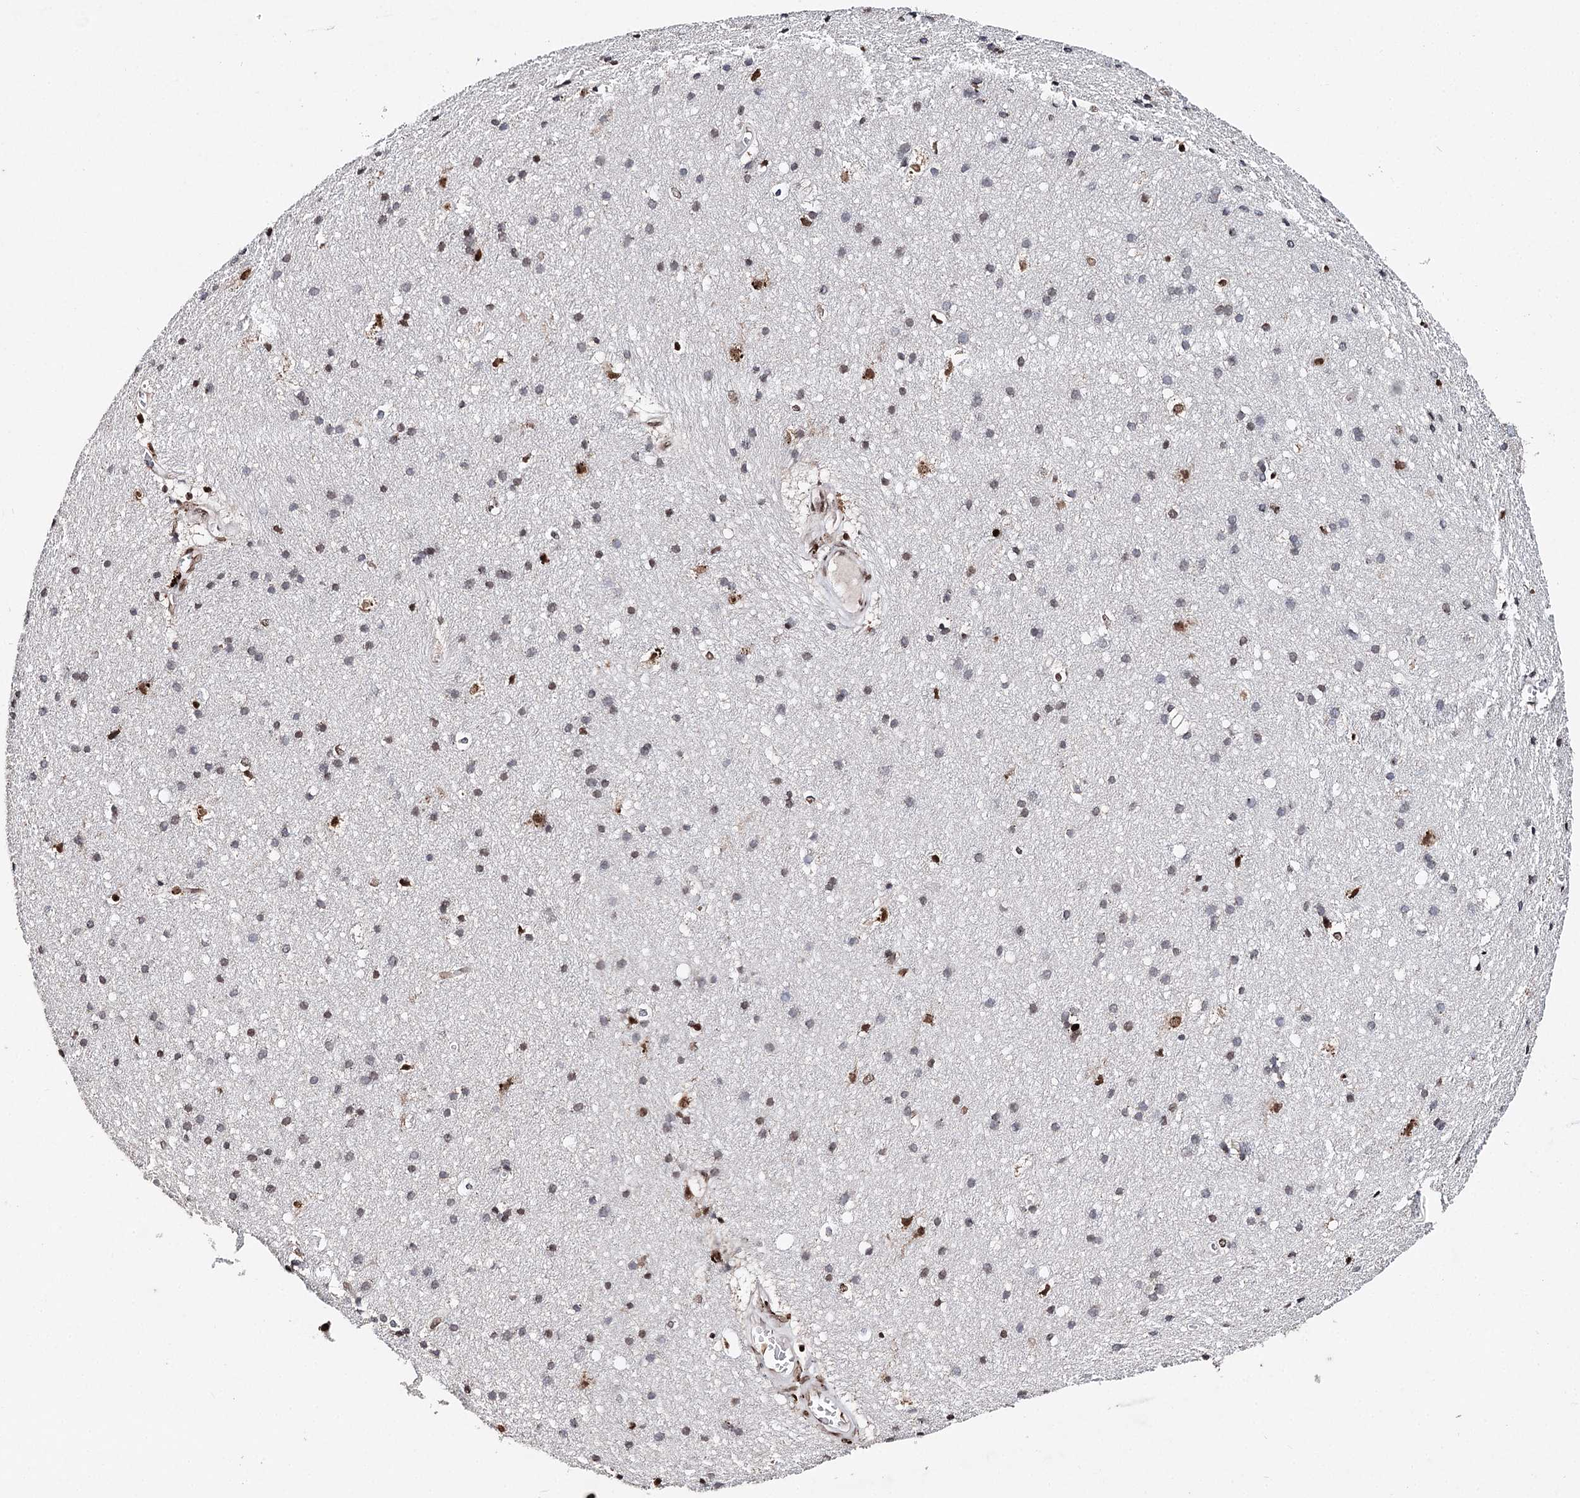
{"staining": {"intensity": "moderate", "quantity": "<25%", "location": "nuclear"}, "tissue": "cerebral cortex", "cell_type": "Endothelial cells", "image_type": "normal", "snomed": [{"axis": "morphology", "description": "Normal tissue, NOS"}, {"axis": "topography", "description": "Cerebral cortex"}], "caption": "Immunohistochemistry staining of unremarkable cerebral cortex, which demonstrates low levels of moderate nuclear staining in approximately <25% of endothelial cells indicating moderate nuclear protein positivity. The staining was performed using DAB (3,3'-diaminobenzidine) (brown) for protein detection and nuclei were counterstained in hematoxylin (blue).", "gene": "FRMD4A", "patient": {"sex": "male", "age": 54}}